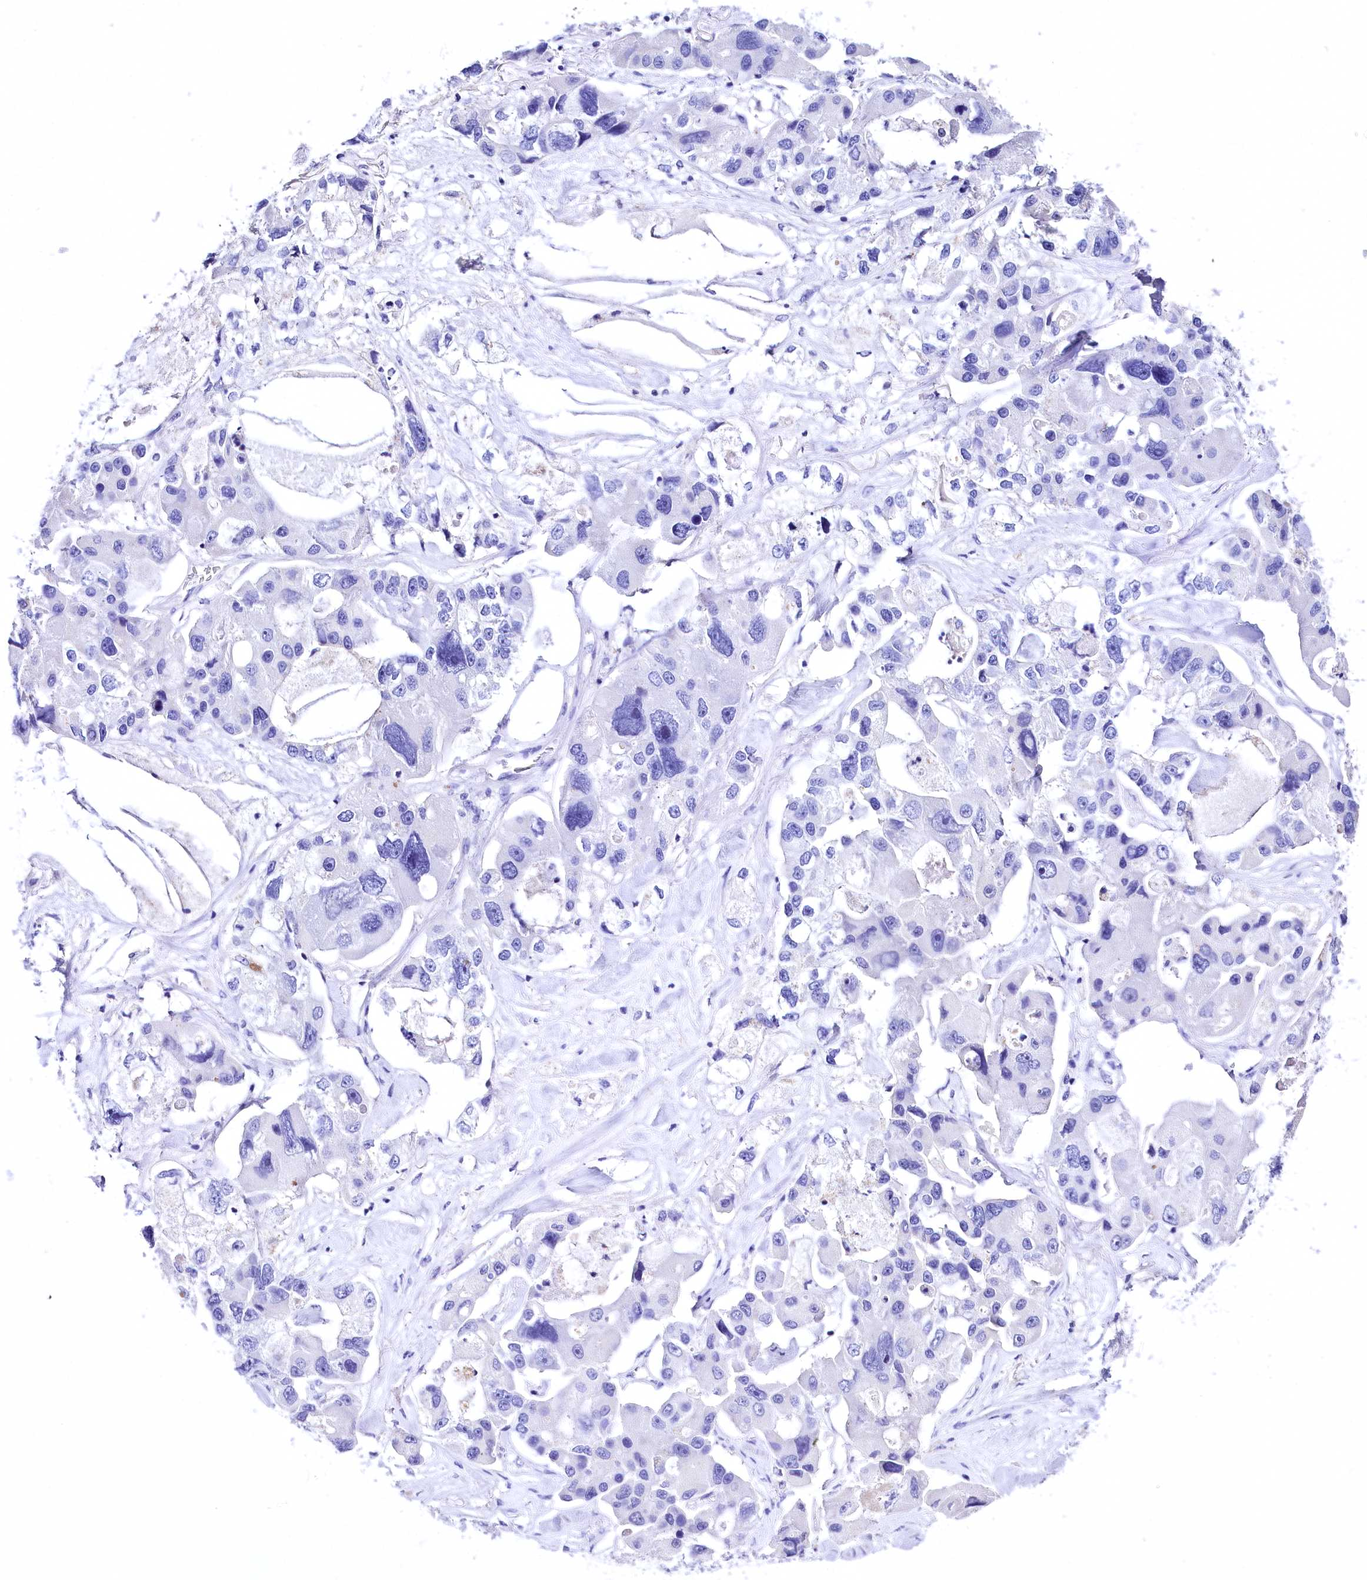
{"staining": {"intensity": "negative", "quantity": "none", "location": "none"}, "tissue": "lung cancer", "cell_type": "Tumor cells", "image_type": "cancer", "snomed": [{"axis": "morphology", "description": "Adenocarcinoma, NOS"}, {"axis": "topography", "description": "Lung"}], "caption": "Immunohistochemistry micrograph of human lung adenocarcinoma stained for a protein (brown), which displays no positivity in tumor cells.", "gene": "A2ML1", "patient": {"sex": "female", "age": 54}}